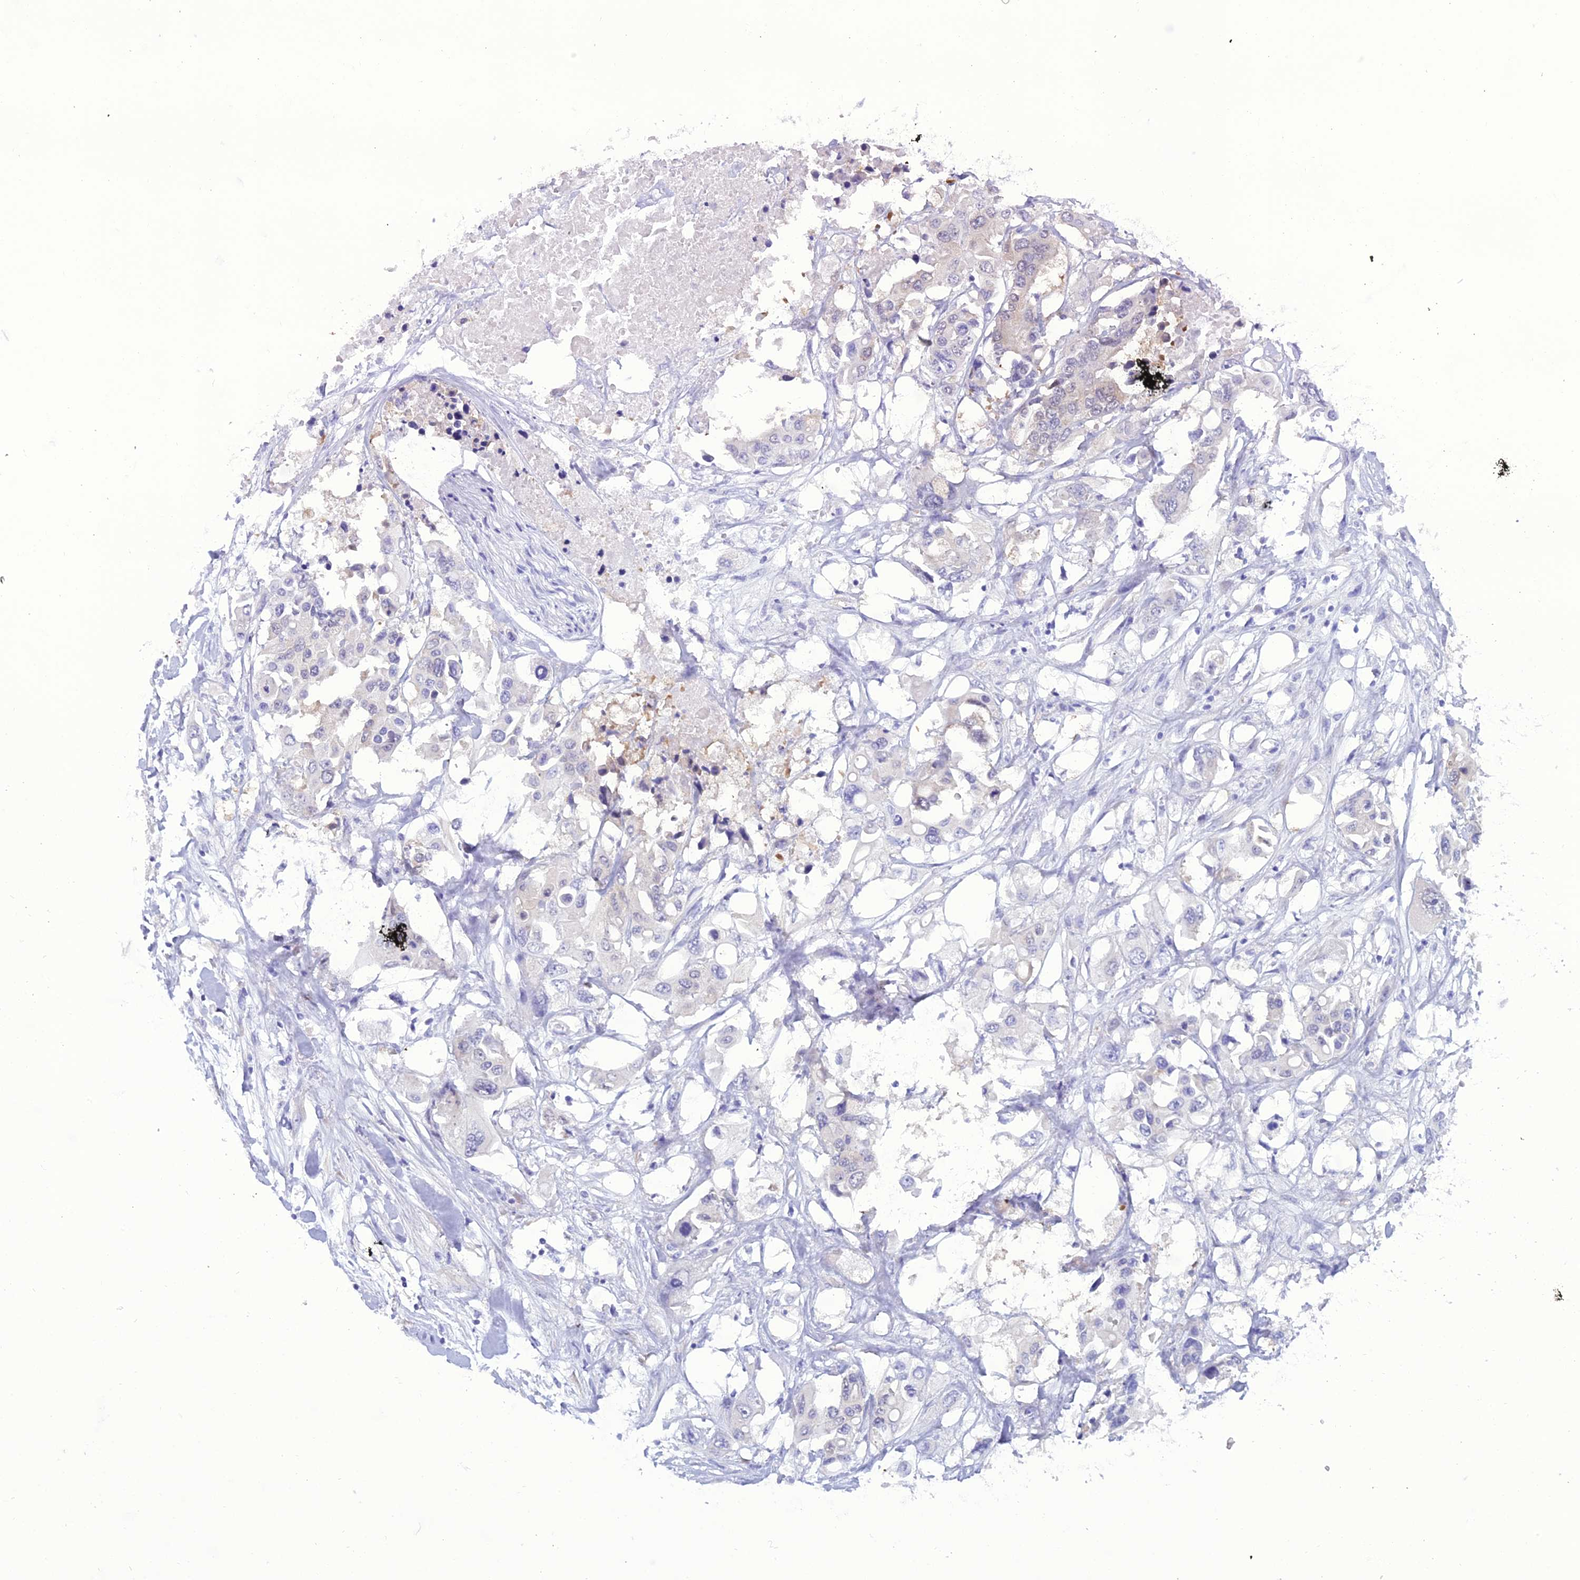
{"staining": {"intensity": "negative", "quantity": "none", "location": "none"}, "tissue": "colorectal cancer", "cell_type": "Tumor cells", "image_type": "cancer", "snomed": [{"axis": "morphology", "description": "Adenocarcinoma, NOS"}, {"axis": "topography", "description": "Colon"}], "caption": "The IHC histopathology image has no significant expression in tumor cells of colorectal cancer (adenocarcinoma) tissue.", "gene": "GNPNAT1", "patient": {"sex": "male", "age": 77}}